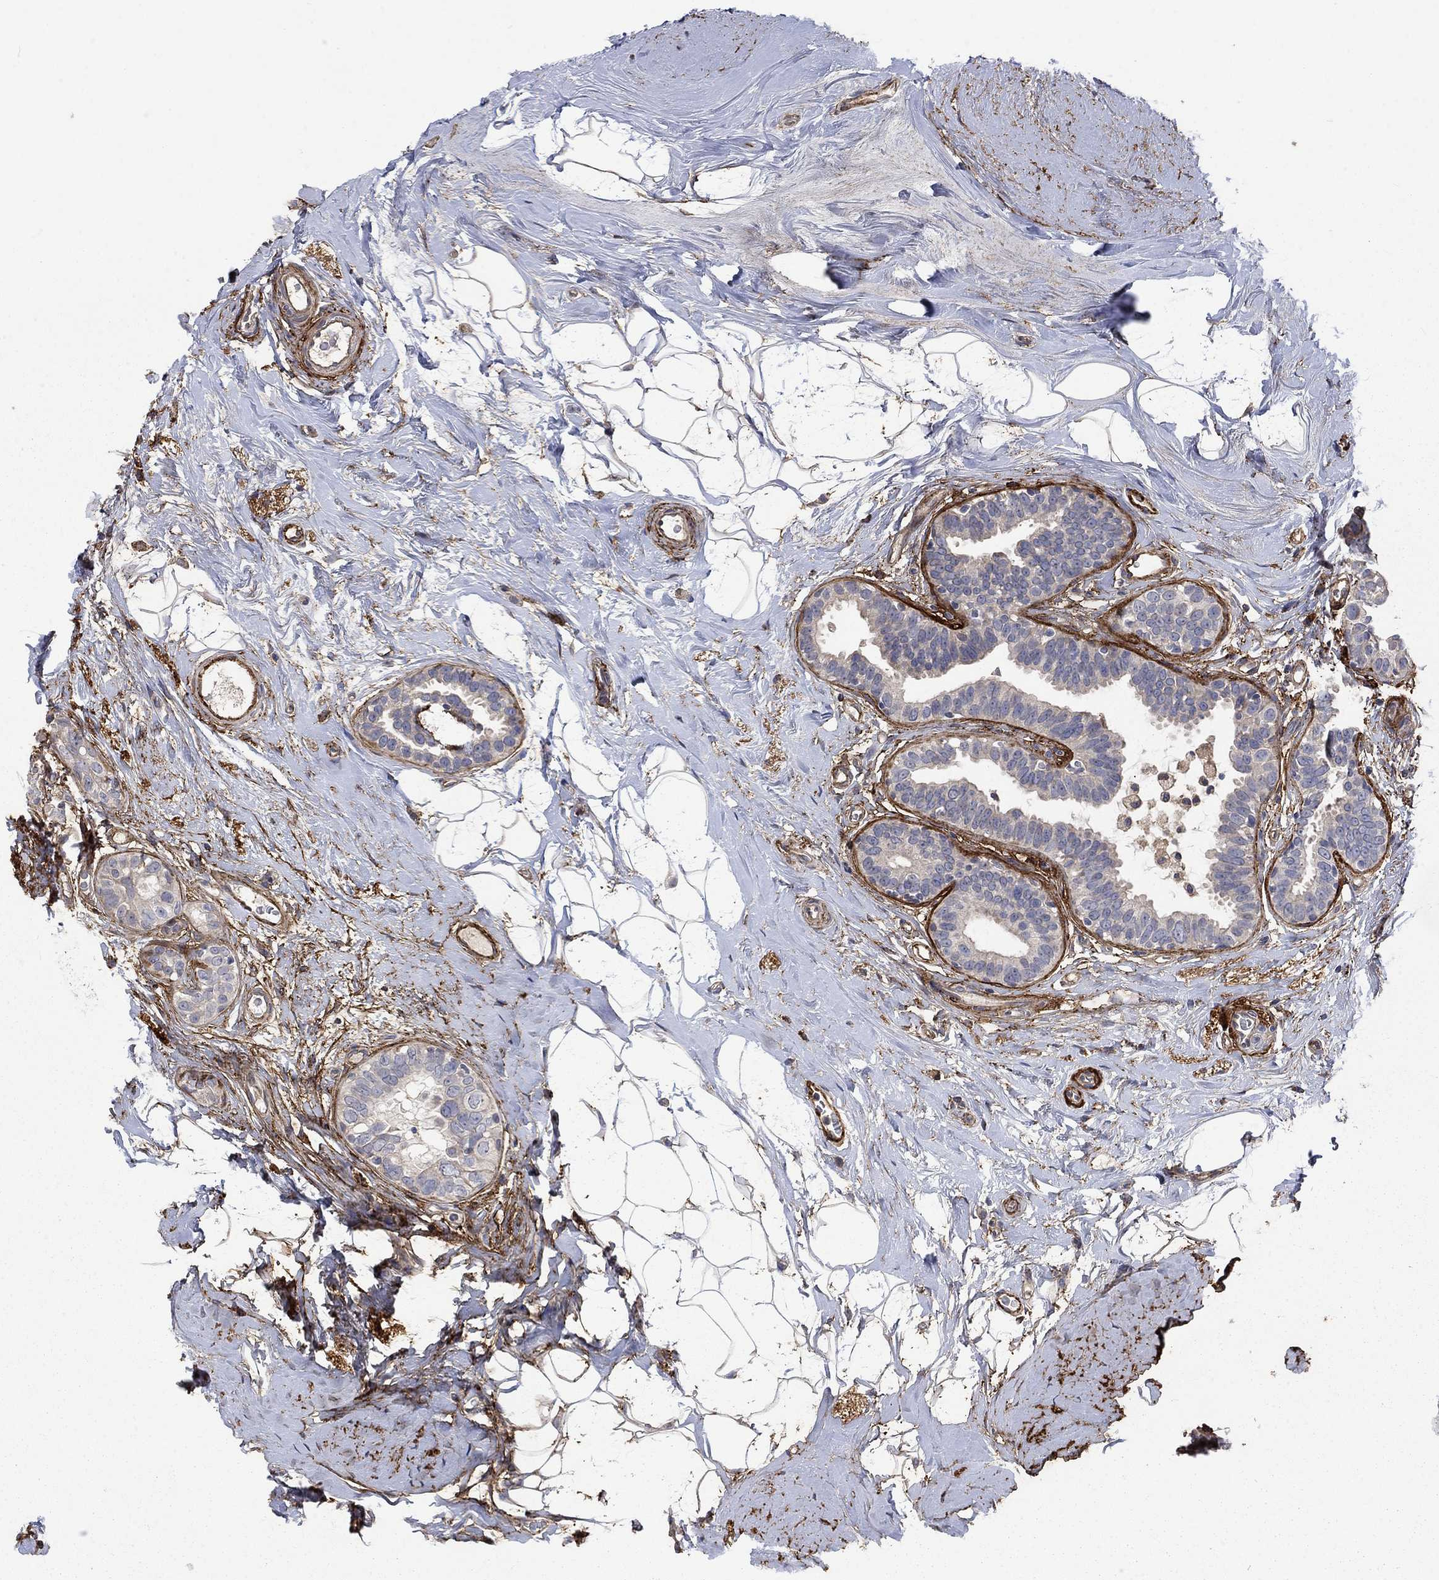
{"staining": {"intensity": "negative", "quantity": "none", "location": "none"}, "tissue": "breast cancer", "cell_type": "Tumor cells", "image_type": "cancer", "snomed": [{"axis": "morphology", "description": "Duct carcinoma"}, {"axis": "topography", "description": "Breast"}], "caption": "Invasive ductal carcinoma (breast) was stained to show a protein in brown. There is no significant positivity in tumor cells.", "gene": "VCAN", "patient": {"sex": "female", "age": 55}}